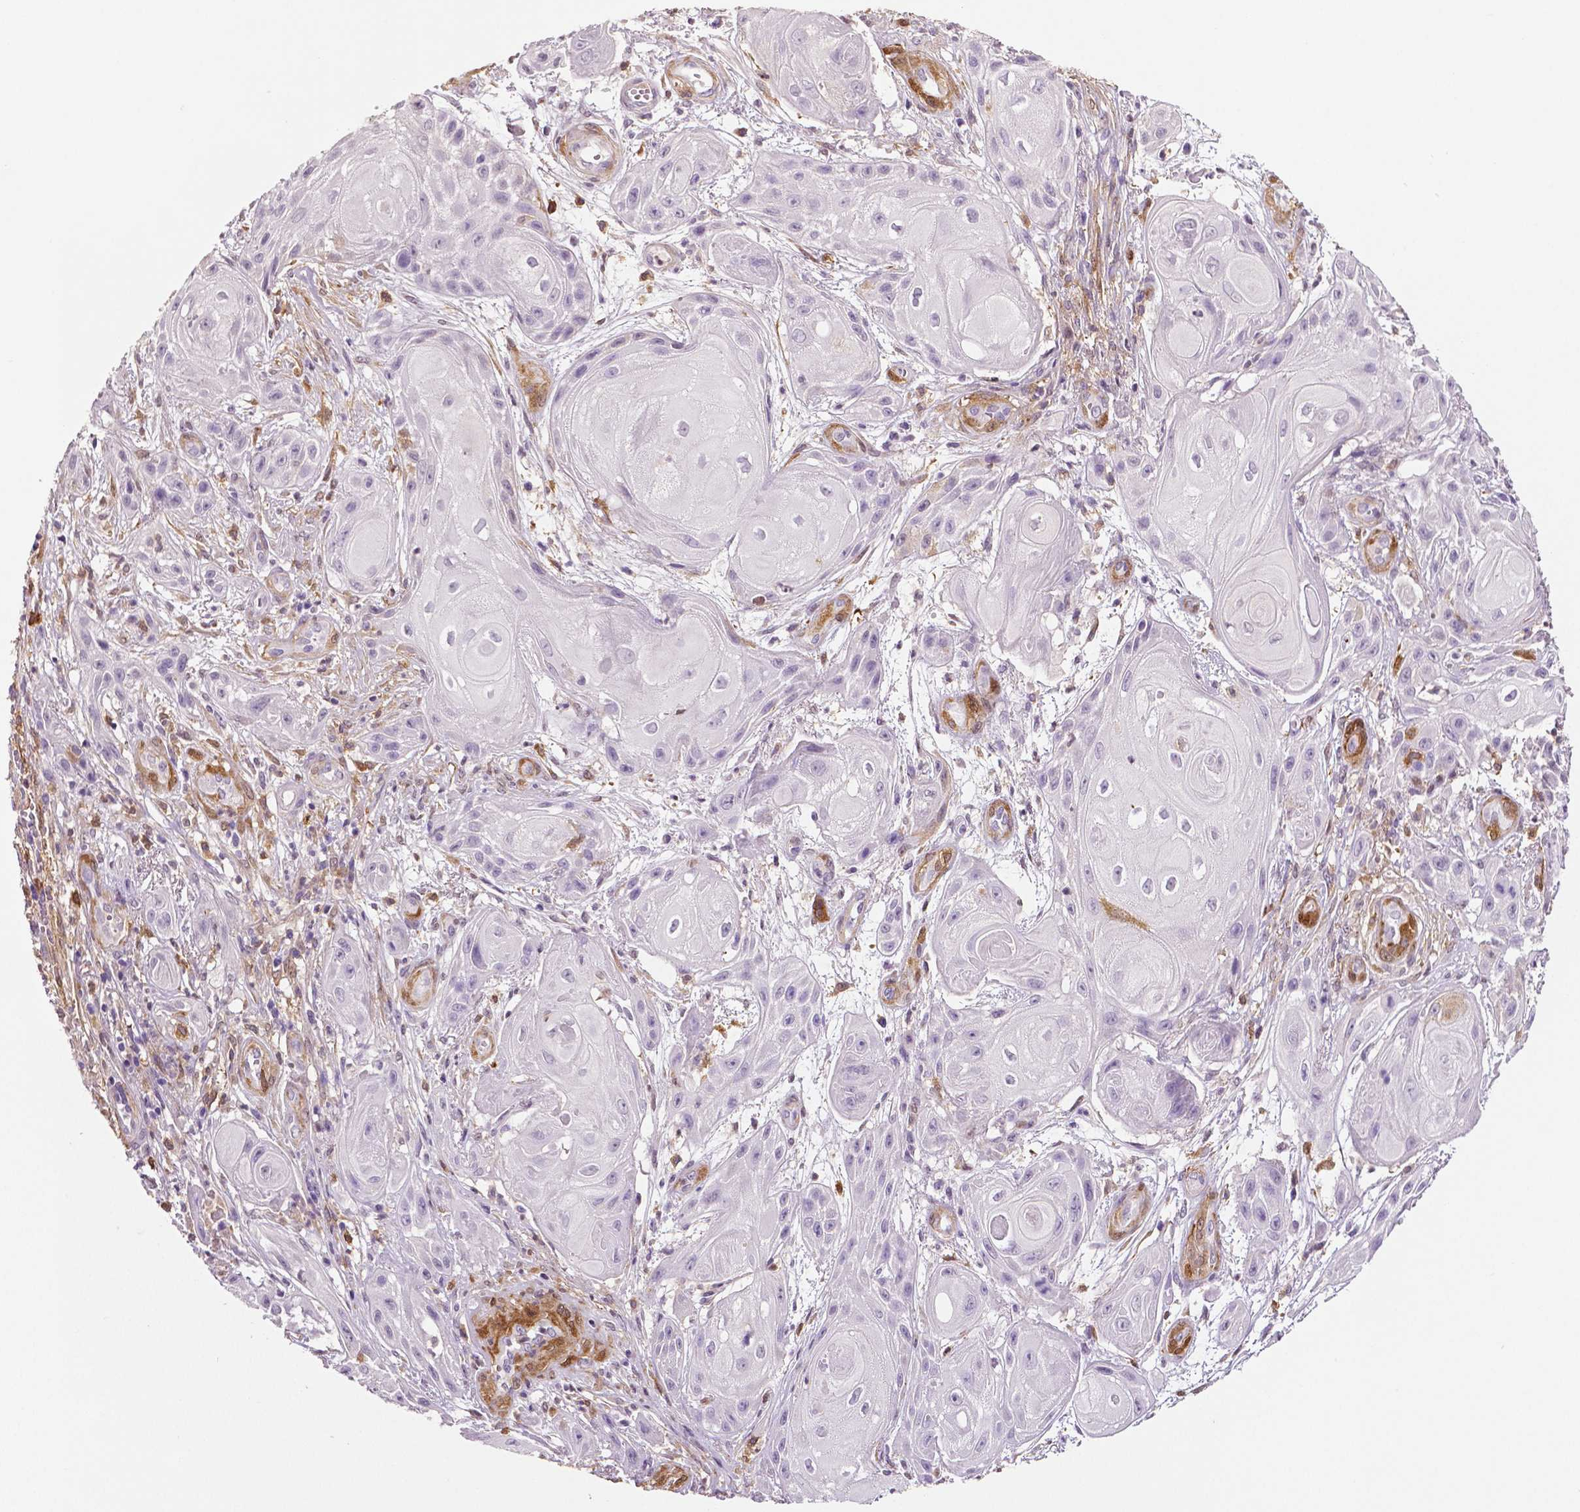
{"staining": {"intensity": "negative", "quantity": "none", "location": "none"}, "tissue": "skin cancer", "cell_type": "Tumor cells", "image_type": "cancer", "snomed": [{"axis": "morphology", "description": "Squamous cell carcinoma, NOS"}, {"axis": "topography", "description": "Skin"}], "caption": "Protein analysis of skin squamous cell carcinoma exhibits no significant positivity in tumor cells.", "gene": "PHGDH", "patient": {"sex": "male", "age": 62}}